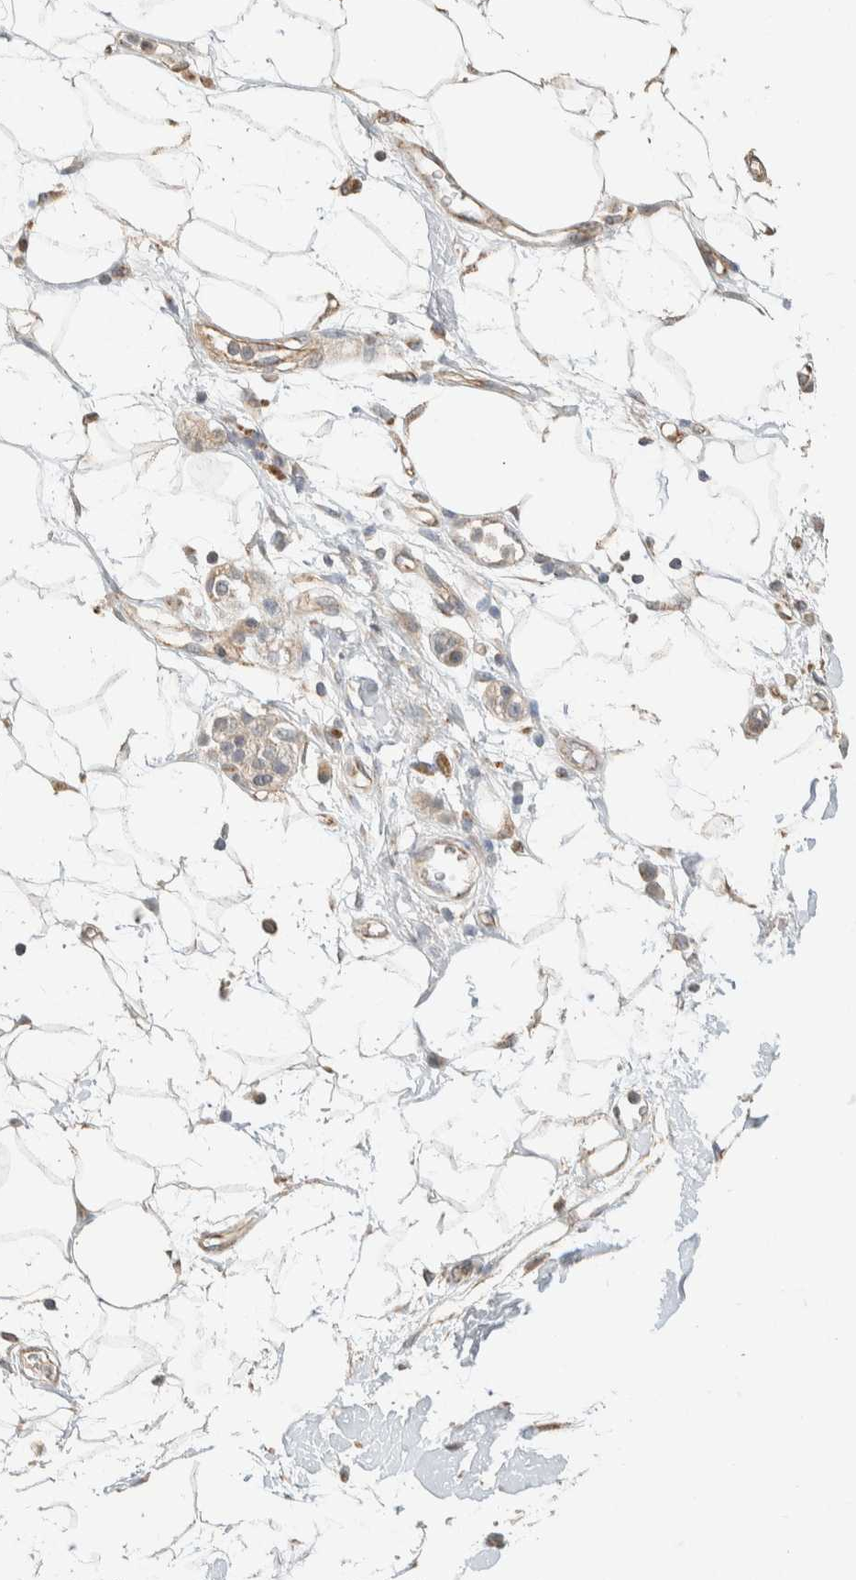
{"staining": {"intensity": "weak", "quantity": "25%-75%", "location": "cytoplasmic/membranous"}, "tissue": "adipose tissue", "cell_type": "Adipocytes", "image_type": "normal", "snomed": [{"axis": "morphology", "description": "Normal tissue, NOS"}, {"axis": "morphology", "description": "Adenocarcinoma, NOS"}, {"axis": "topography", "description": "Duodenum"}, {"axis": "topography", "description": "Peripheral nerve tissue"}], "caption": "The photomicrograph demonstrates immunohistochemical staining of benign adipose tissue. There is weak cytoplasmic/membranous positivity is identified in about 25%-75% of adipocytes. (Brightfield microscopy of DAB IHC at high magnification).", "gene": "PDE7B", "patient": {"sex": "female", "age": 60}}